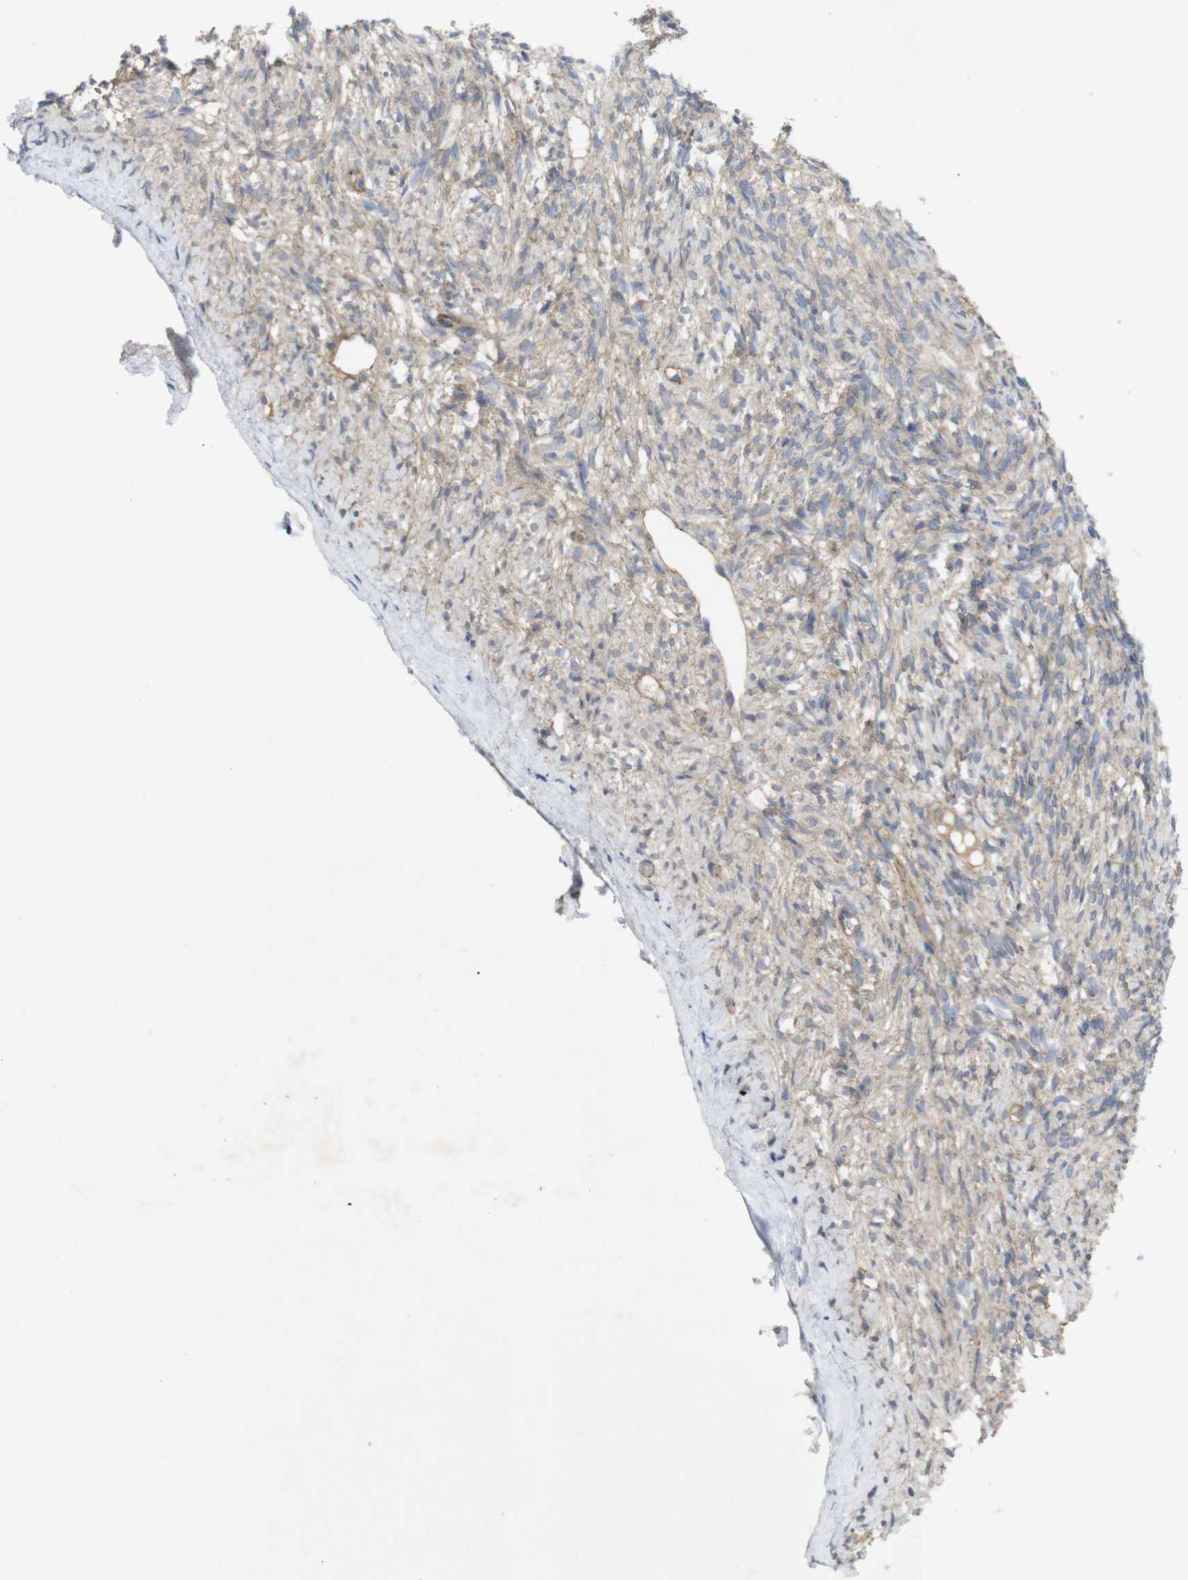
{"staining": {"intensity": "weak", "quantity": "<25%", "location": "cytoplasmic/membranous"}, "tissue": "ovary", "cell_type": "Ovarian stroma cells", "image_type": "normal", "snomed": [{"axis": "morphology", "description": "Normal tissue, NOS"}, {"axis": "topography", "description": "Ovary"}], "caption": "An IHC histopathology image of normal ovary is shown. There is no staining in ovarian stroma cells of ovary. (Brightfield microscopy of DAB (3,3'-diaminobenzidine) immunohistochemistry (IHC) at high magnification).", "gene": "KIDINS220", "patient": {"sex": "female", "age": 33}}